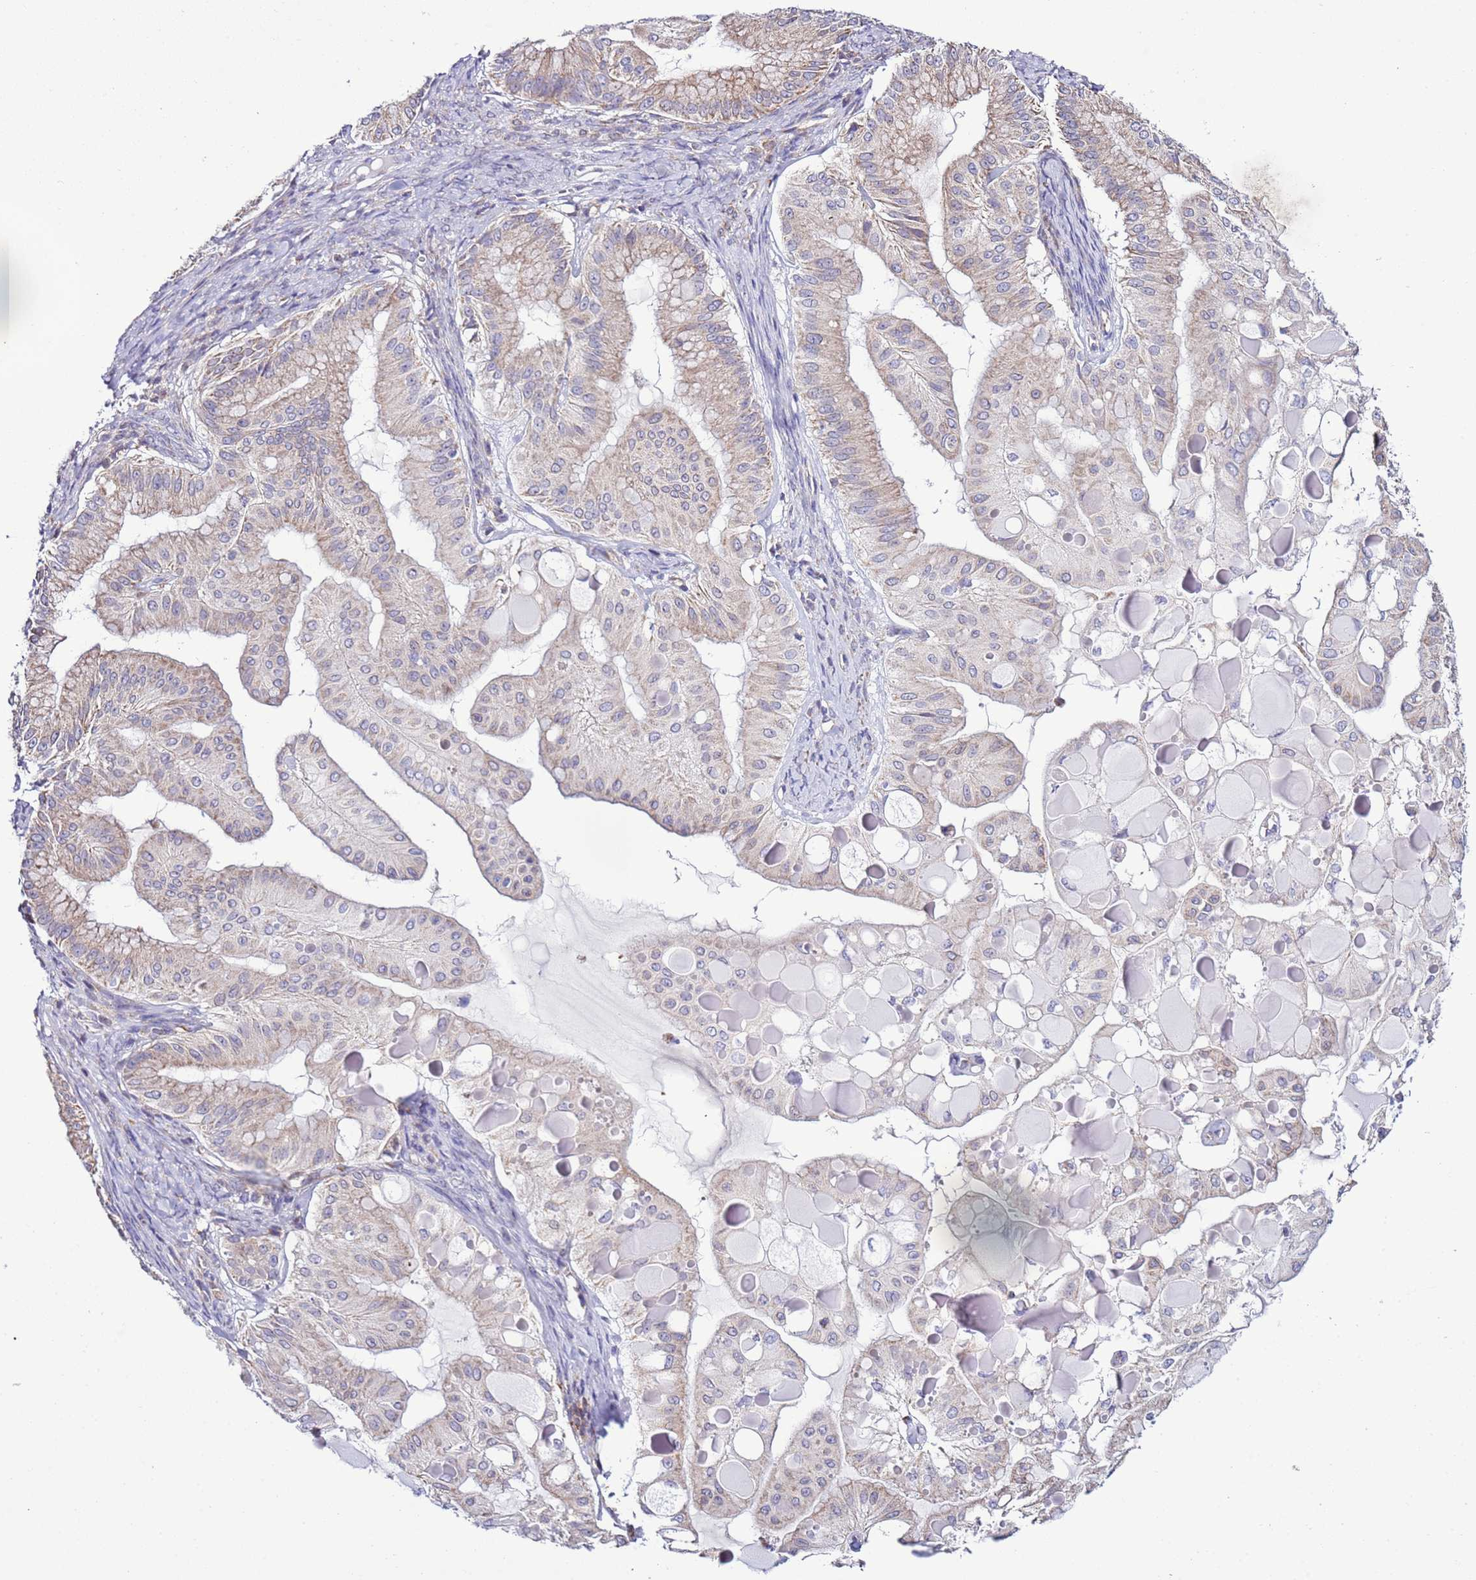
{"staining": {"intensity": "moderate", "quantity": "<25%", "location": "cytoplasmic/membranous"}, "tissue": "ovarian cancer", "cell_type": "Tumor cells", "image_type": "cancer", "snomed": [{"axis": "morphology", "description": "Cystadenocarcinoma, mucinous, NOS"}, {"axis": "topography", "description": "Ovary"}], "caption": "Protein staining of mucinous cystadenocarcinoma (ovarian) tissue reveals moderate cytoplasmic/membranous positivity in approximately <25% of tumor cells.", "gene": "AHI1", "patient": {"sex": "female", "age": 61}}